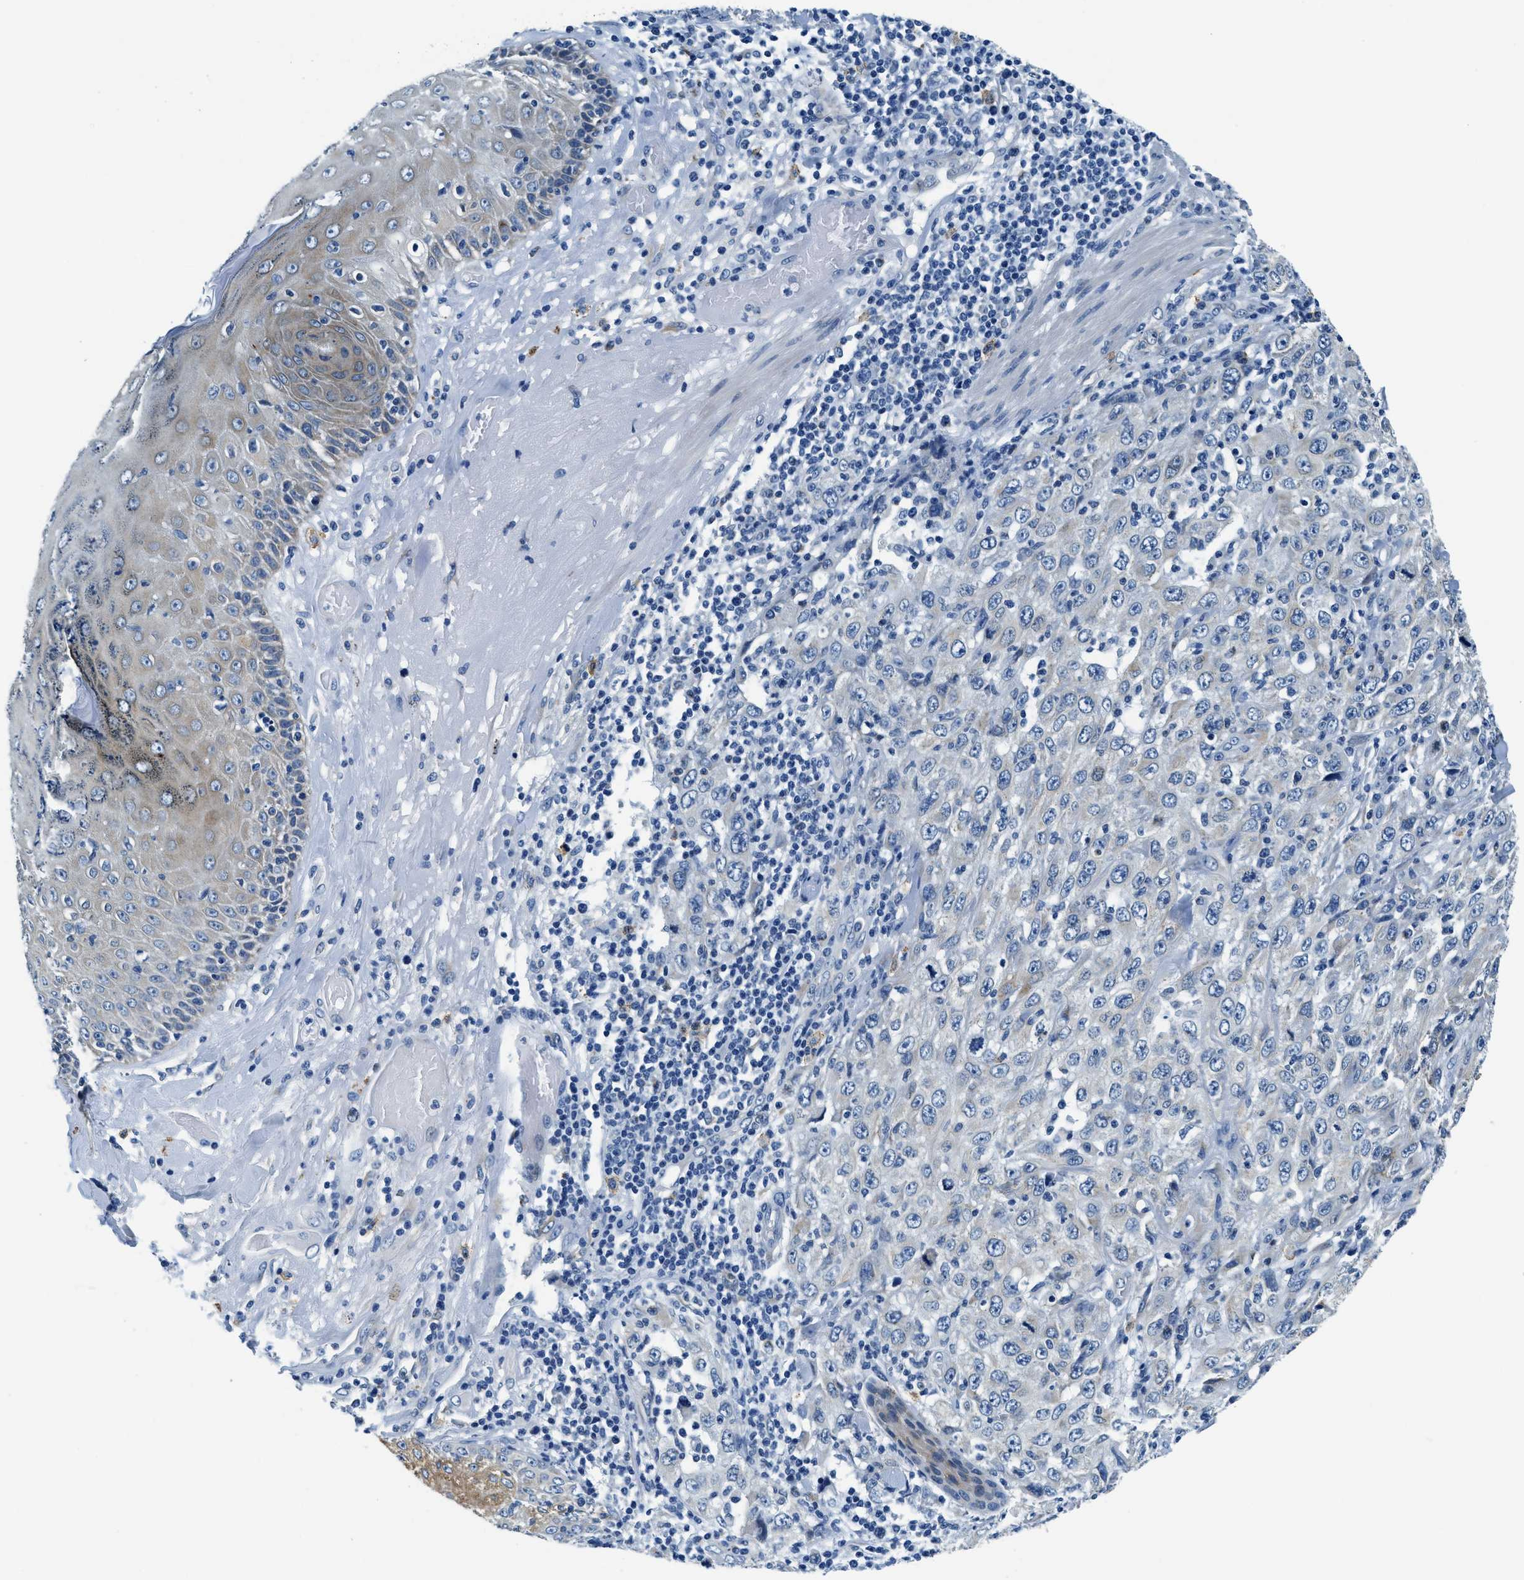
{"staining": {"intensity": "weak", "quantity": "<25%", "location": "cytoplasmic/membranous"}, "tissue": "skin cancer", "cell_type": "Tumor cells", "image_type": "cancer", "snomed": [{"axis": "morphology", "description": "Squamous cell carcinoma, NOS"}, {"axis": "topography", "description": "Skin"}], "caption": "Tumor cells are negative for protein expression in human squamous cell carcinoma (skin).", "gene": "UBAC2", "patient": {"sex": "female", "age": 88}}